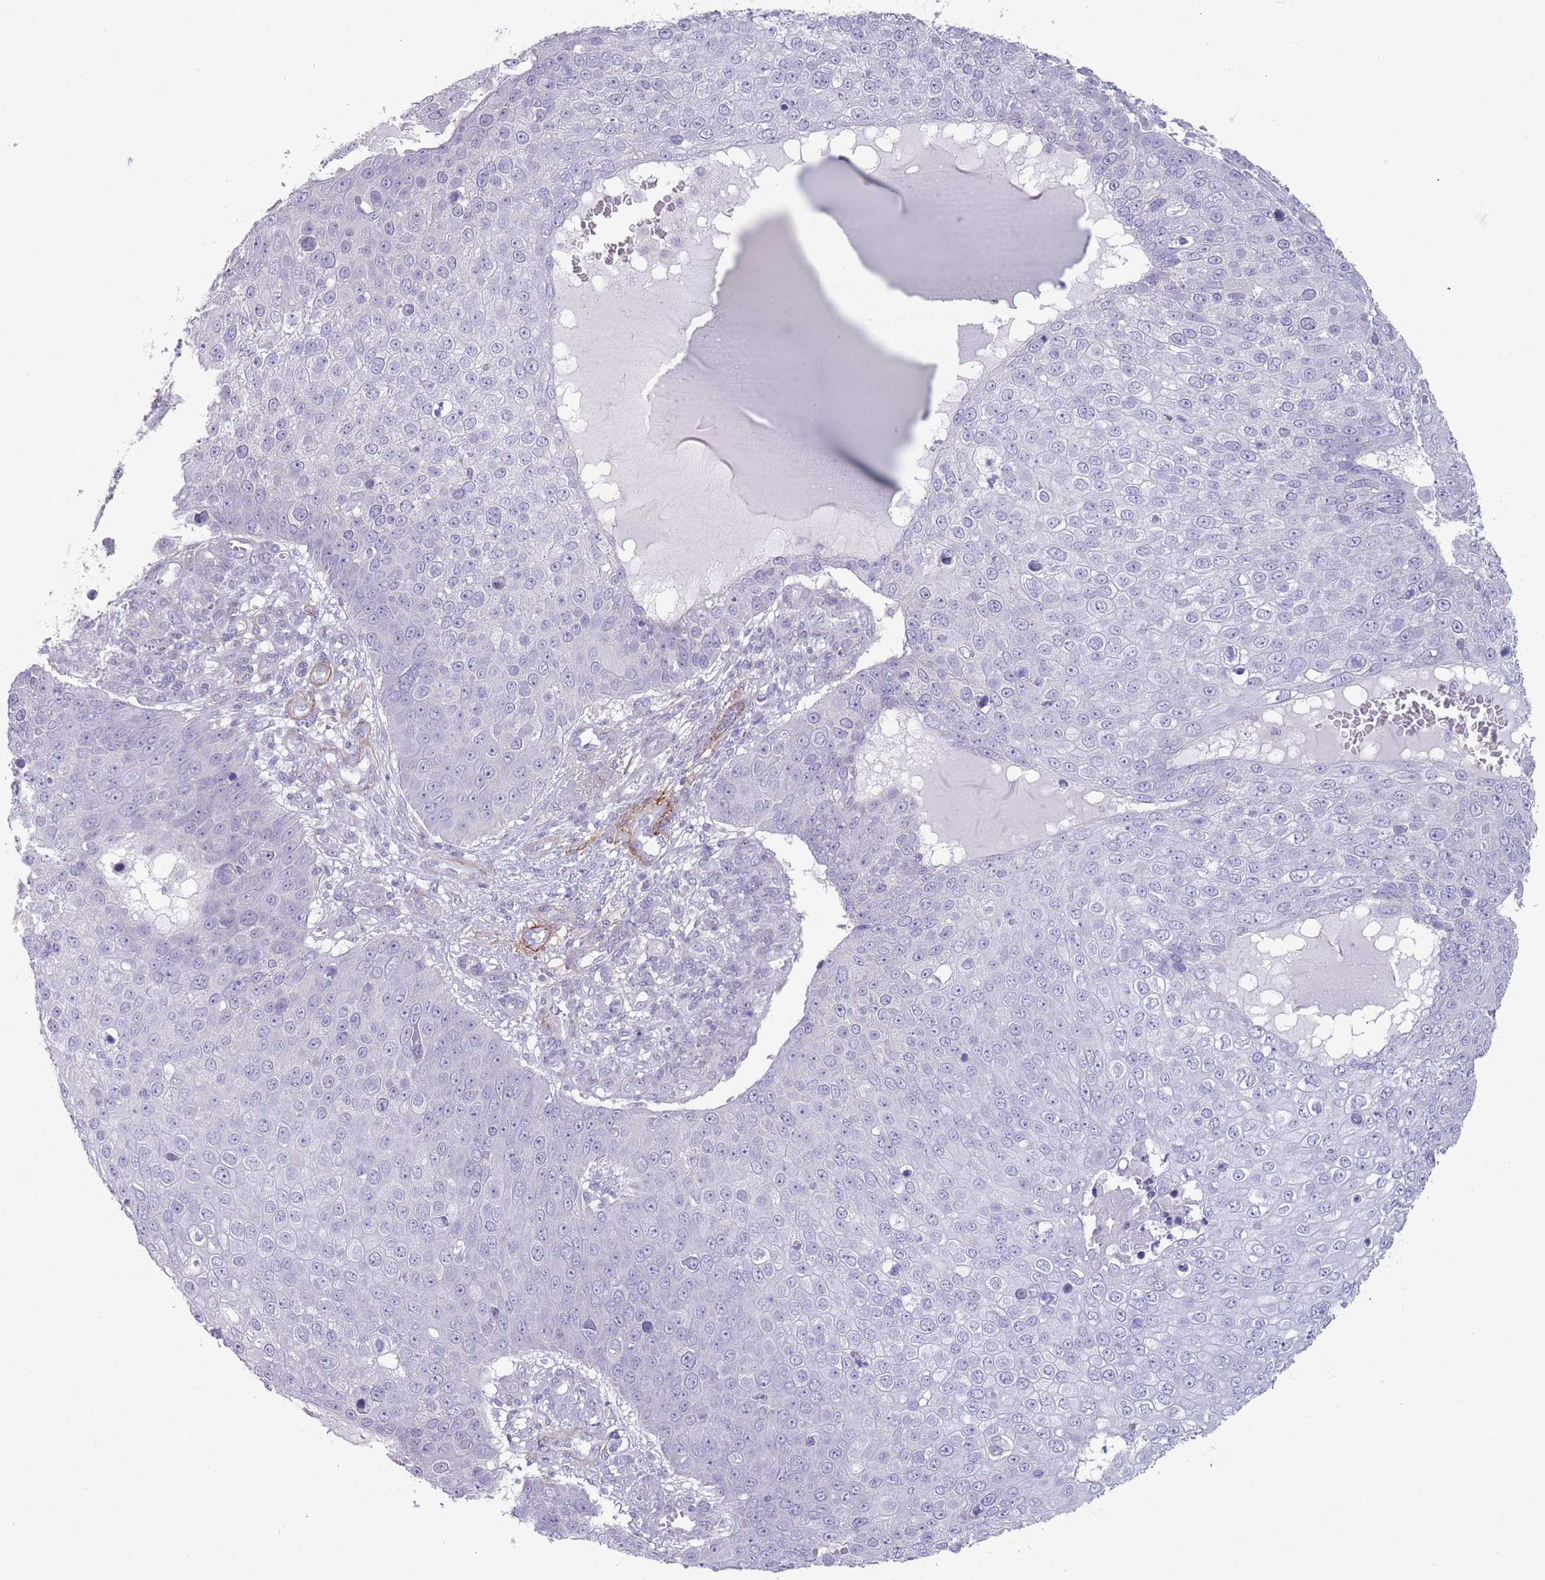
{"staining": {"intensity": "negative", "quantity": "none", "location": "none"}, "tissue": "skin cancer", "cell_type": "Tumor cells", "image_type": "cancer", "snomed": [{"axis": "morphology", "description": "Squamous cell carcinoma, NOS"}, {"axis": "topography", "description": "Skin"}], "caption": "The micrograph exhibits no staining of tumor cells in skin cancer (squamous cell carcinoma). (Immunohistochemistry (ihc), brightfield microscopy, high magnification).", "gene": "PAIP2B", "patient": {"sex": "male", "age": 71}}